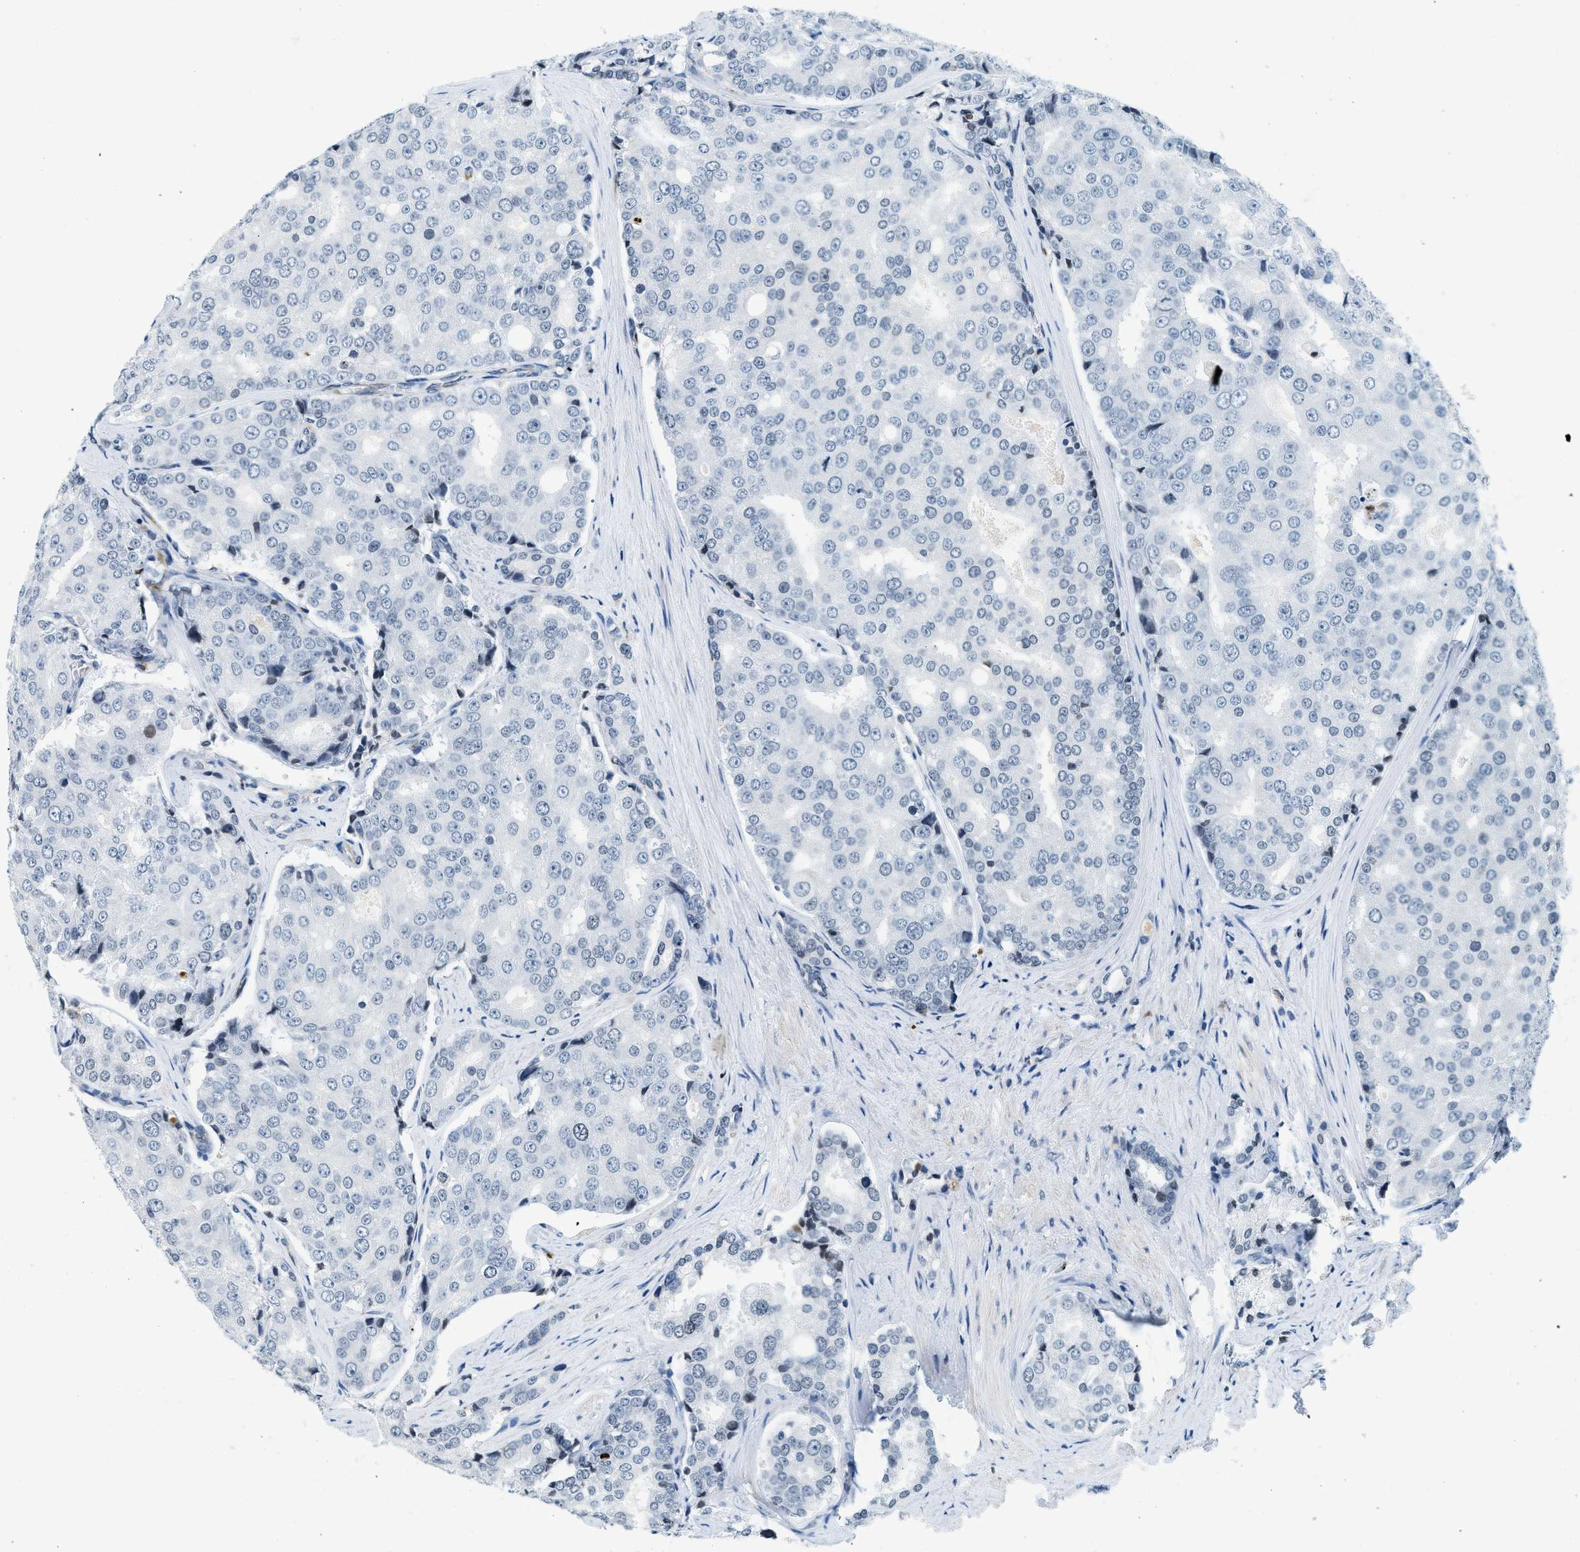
{"staining": {"intensity": "negative", "quantity": "none", "location": "none"}, "tissue": "prostate cancer", "cell_type": "Tumor cells", "image_type": "cancer", "snomed": [{"axis": "morphology", "description": "Adenocarcinoma, High grade"}, {"axis": "topography", "description": "Prostate"}], "caption": "This is an immunohistochemistry micrograph of prostate cancer. There is no positivity in tumor cells.", "gene": "UVRAG", "patient": {"sex": "male", "age": 50}}